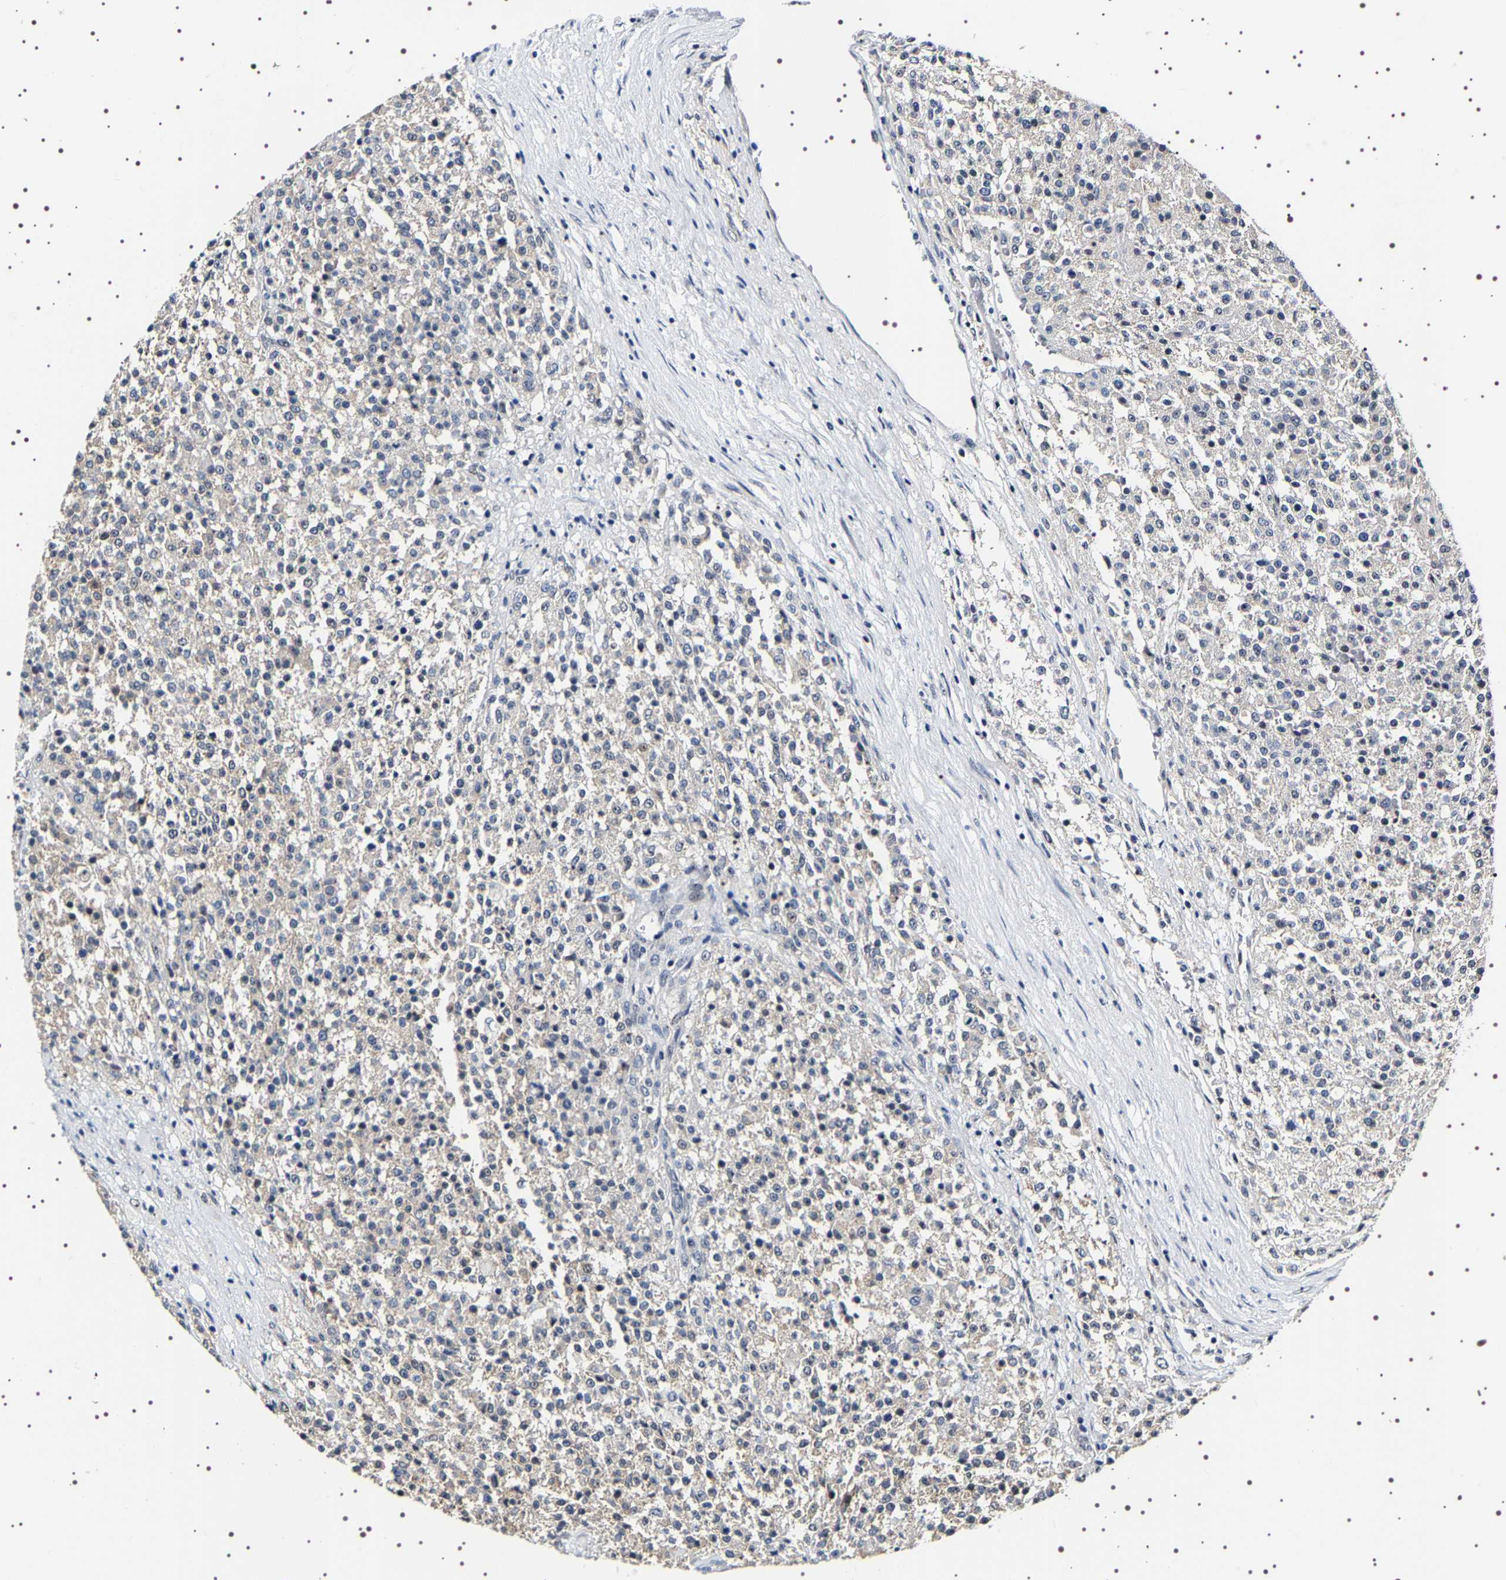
{"staining": {"intensity": "negative", "quantity": "none", "location": "none"}, "tissue": "testis cancer", "cell_type": "Tumor cells", "image_type": "cancer", "snomed": [{"axis": "morphology", "description": "Seminoma, NOS"}, {"axis": "topography", "description": "Testis"}], "caption": "Testis seminoma stained for a protein using immunohistochemistry shows no expression tumor cells.", "gene": "GNL3", "patient": {"sex": "male", "age": 59}}